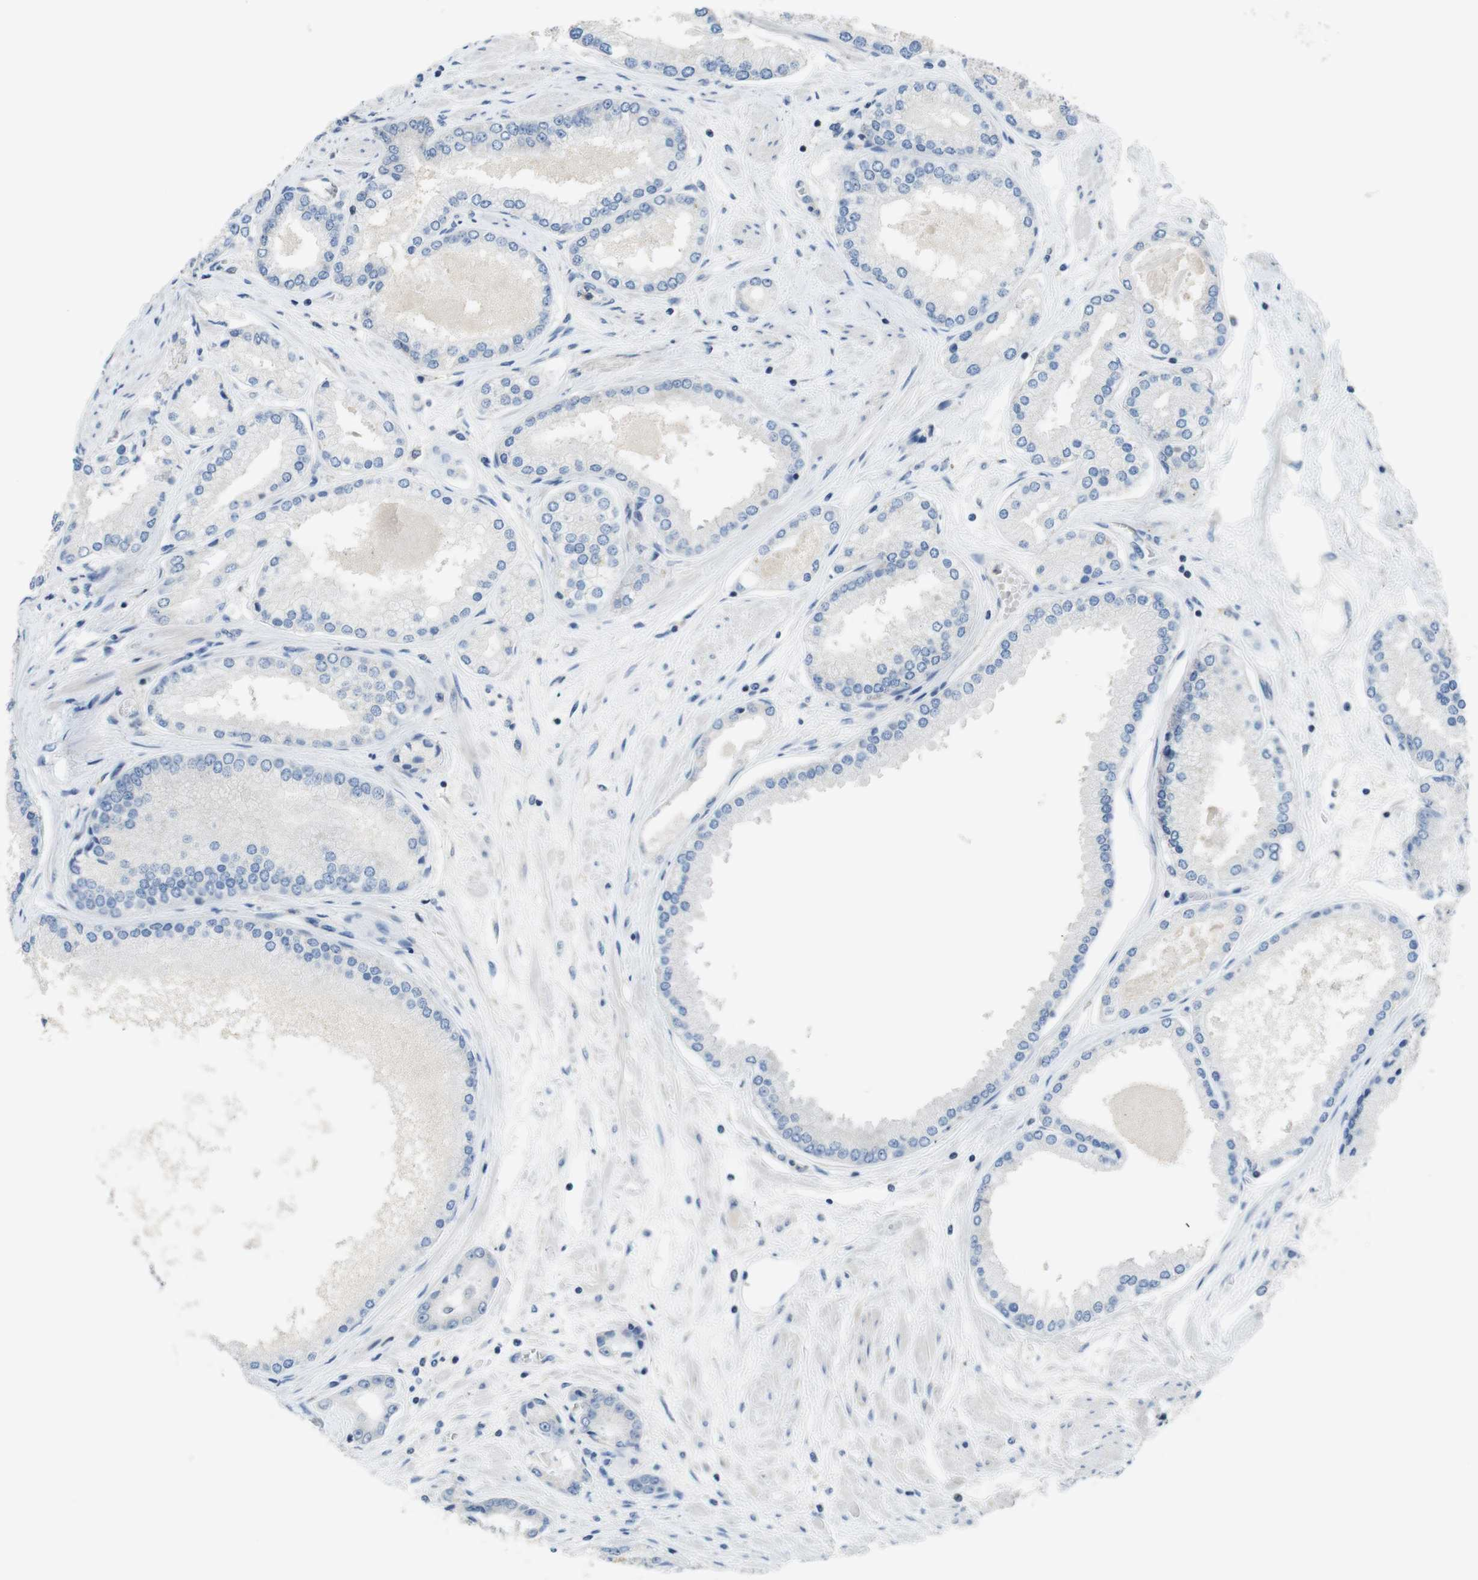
{"staining": {"intensity": "negative", "quantity": "none", "location": "none"}, "tissue": "prostate cancer", "cell_type": "Tumor cells", "image_type": "cancer", "snomed": [{"axis": "morphology", "description": "Adenocarcinoma, High grade"}, {"axis": "topography", "description": "Prostate"}], "caption": "The IHC micrograph has no significant staining in tumor cells of prostate cancer tissue.", "gene": "PCDH10", "patient": {"sex": "male", "age": 59}}